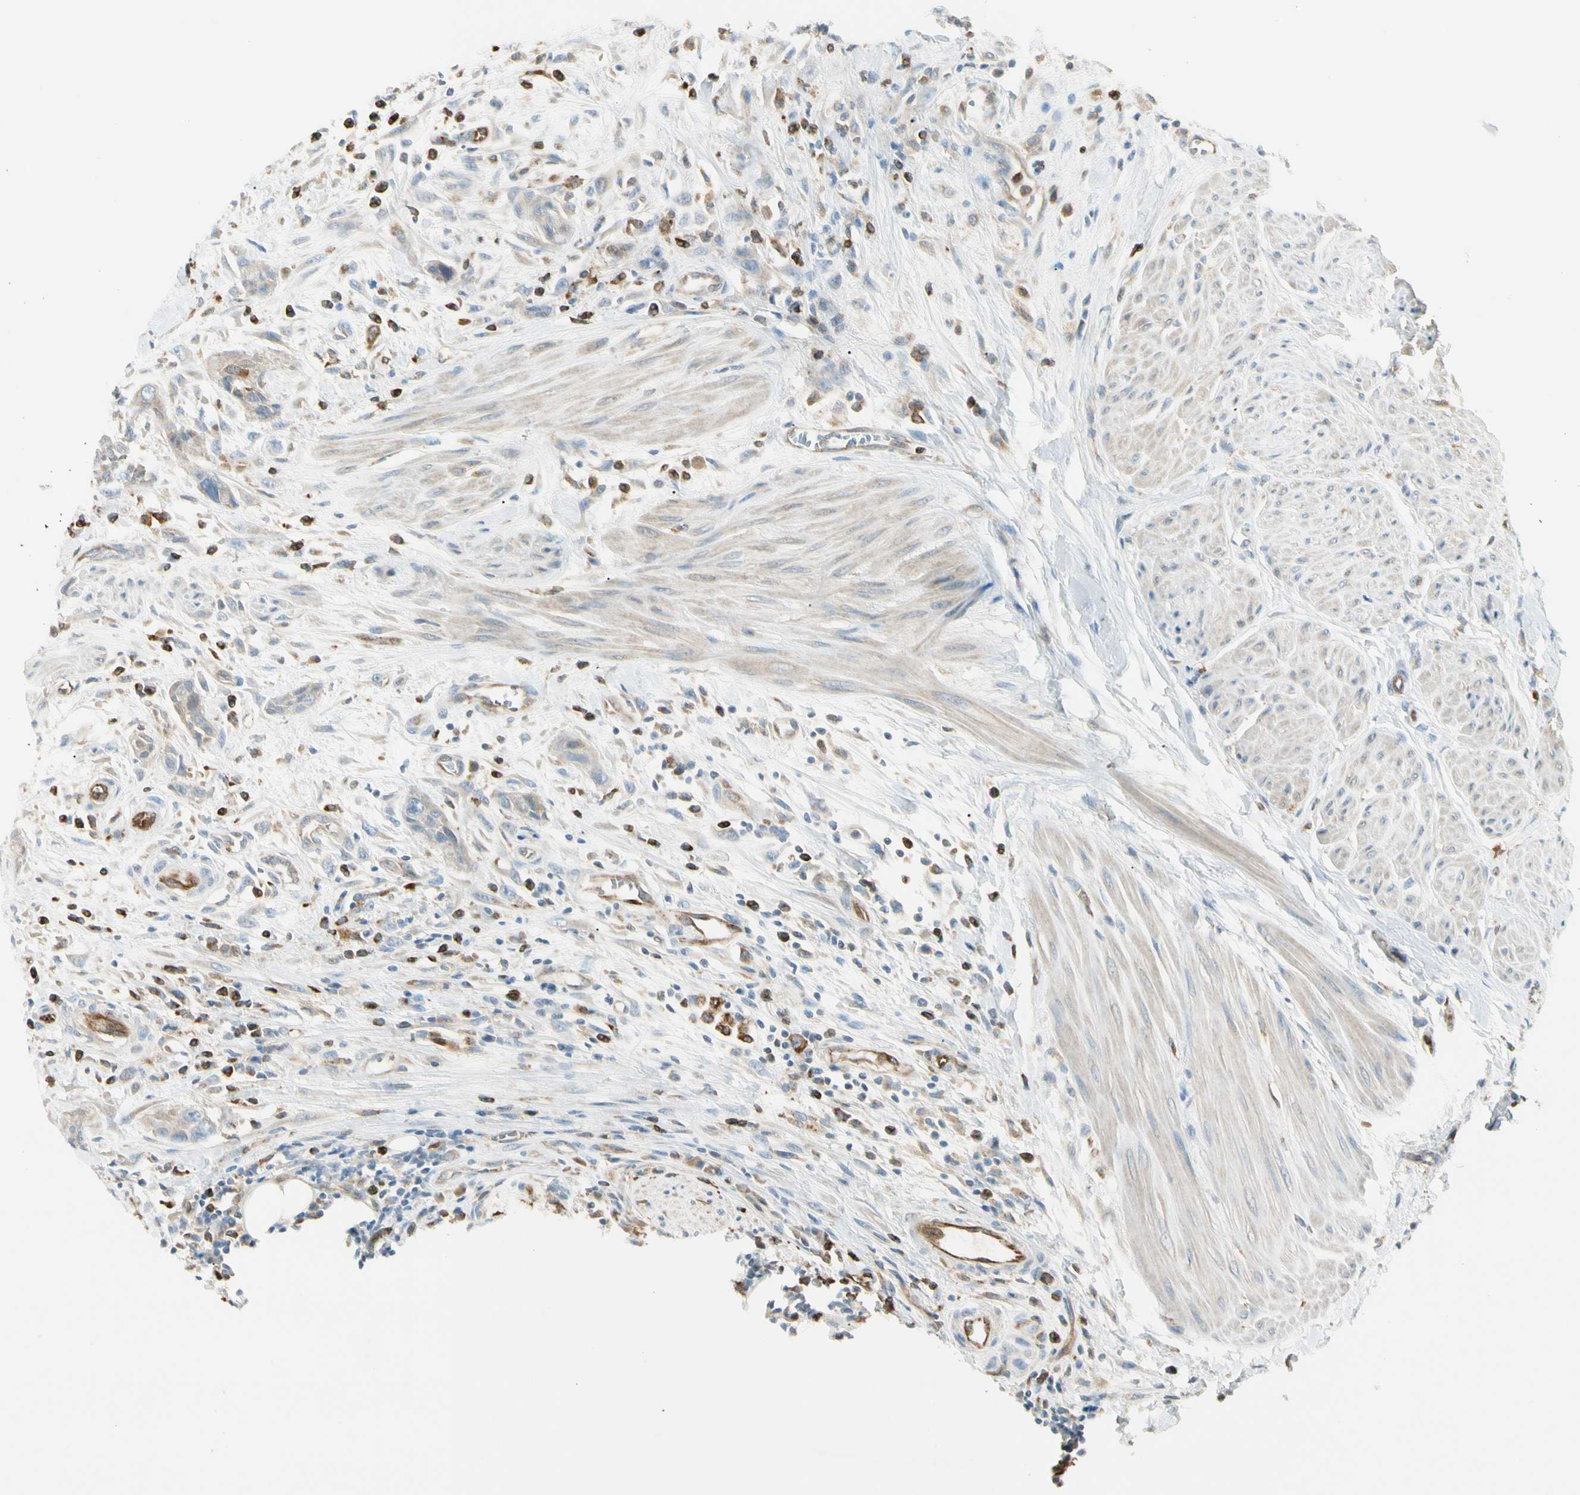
{"staining": {"intensity": "negative", "quantity": "none", "location": "none"}, "tissue": "urothelial cancer", "cell_type": "Tumor cells", "image_type": "cancer", "snomed": [{"axis": "morphology", "description": "Urothelial carcinoma, High grade"}, {"axis": "topography", "description": "Urinary bladder"}], "caption": "Tumor cells show no significant positivity in urothelial cancer. The staining is performed using DAB (3,3'-diaminobenzidine) brown chromogen with nuclei counter-stained in using hematoxylin.", "gene": "LPCAT2", "patient": {"sex": "male", "age": 35}}